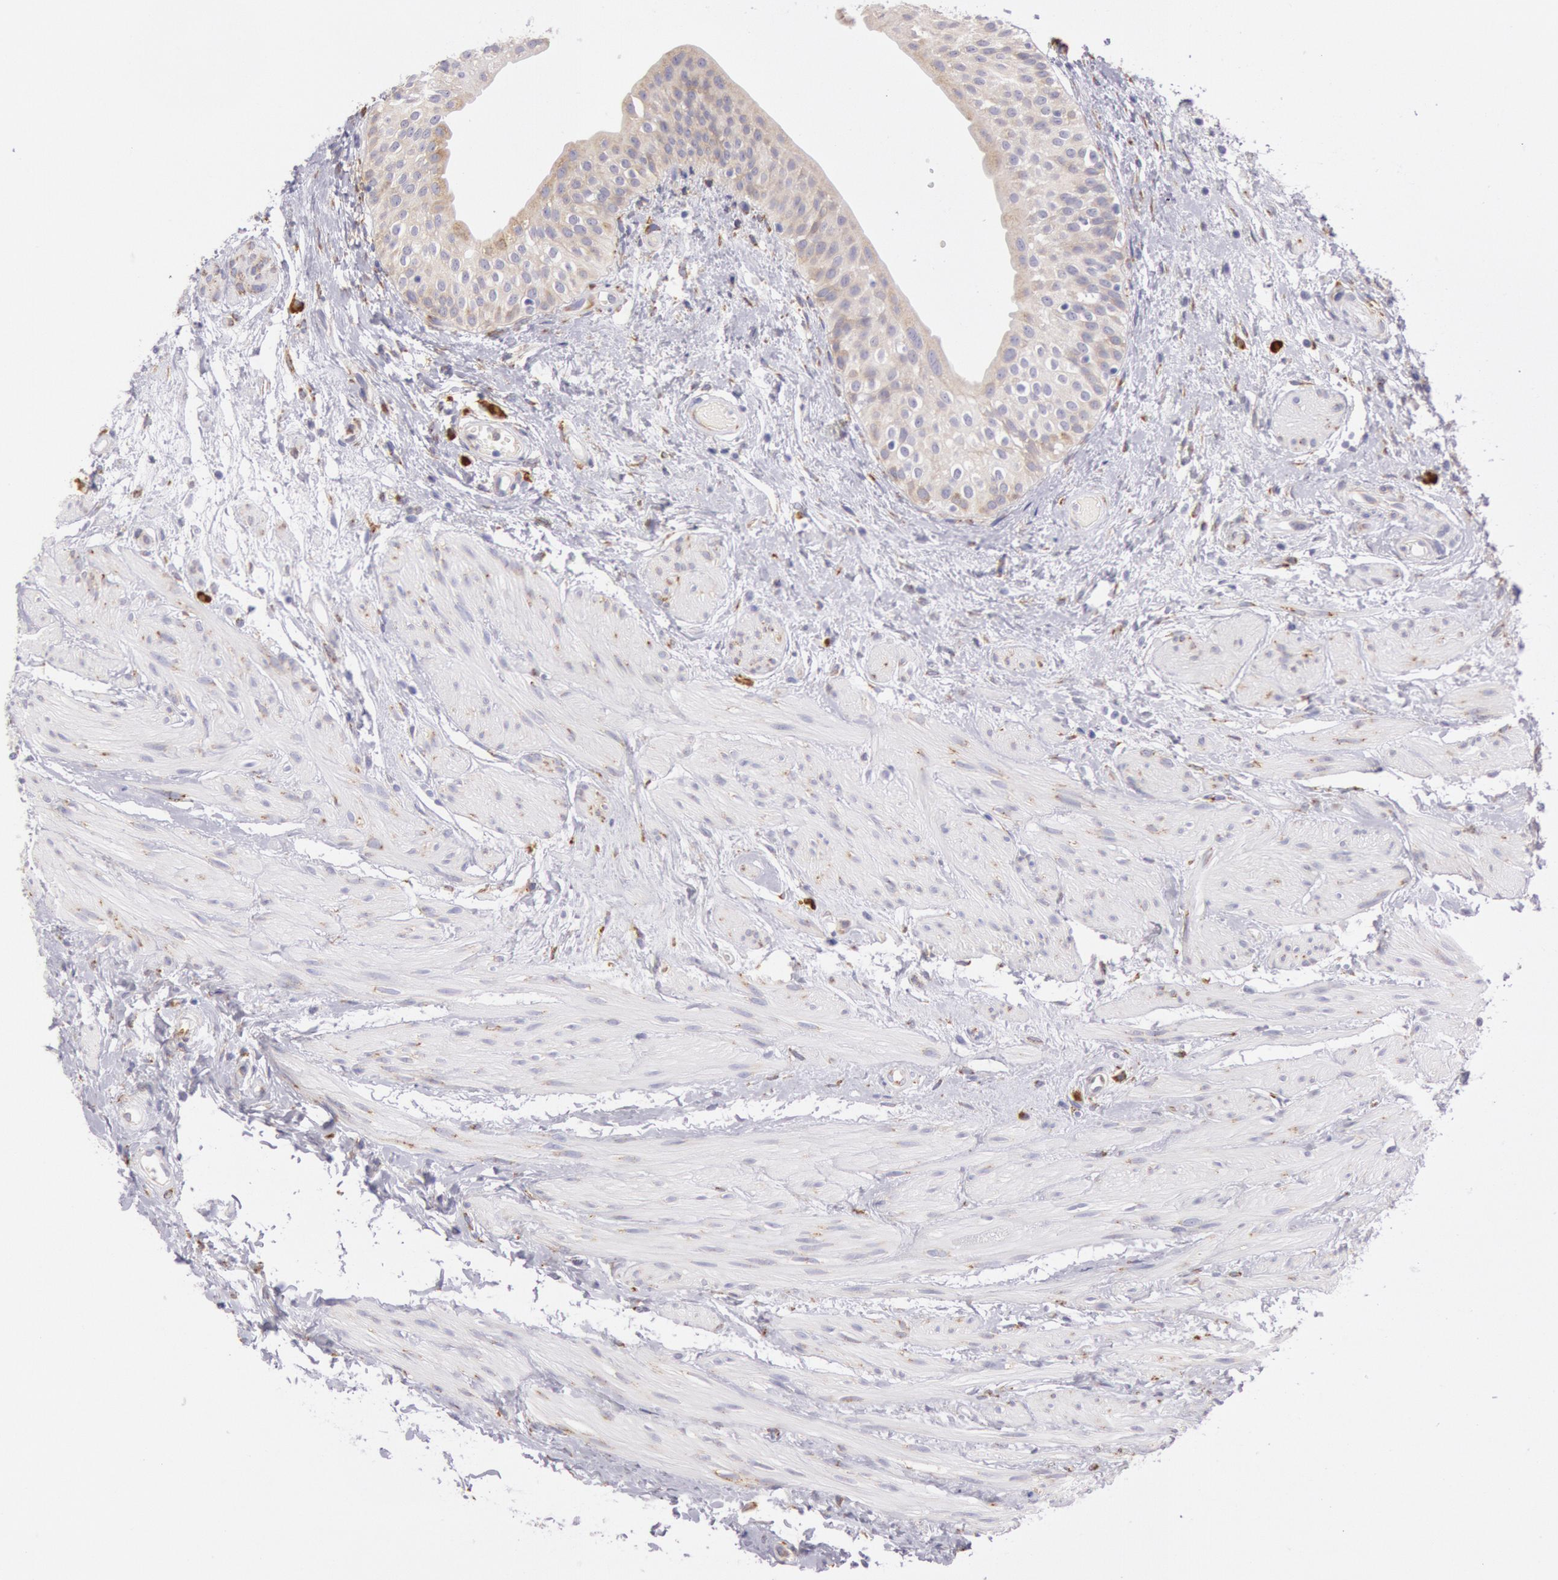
{"staining": {"intensity": "weak", "quantity": "25%-75%", "location": "cytoplasmic/membranous"}, "tissue": "urinary bladder", "cell_type": "Urothelial cells", "image_type": "normal", "snomed": [{"axis": "morphology", "description": "Normal tissue, NOS"}, {"axis": "topography", "description": "Urinary bladder"}], "caption": "Protein staining exhibits weak cytoplasmic/membranous positivity in approximately 25%-75% of urothelial cells in benign urinary bladder. (IHC, brightfield microscopy, high magnification).", "gene": "CIDEB", "patient": {"sex": "female", "age": 55}}